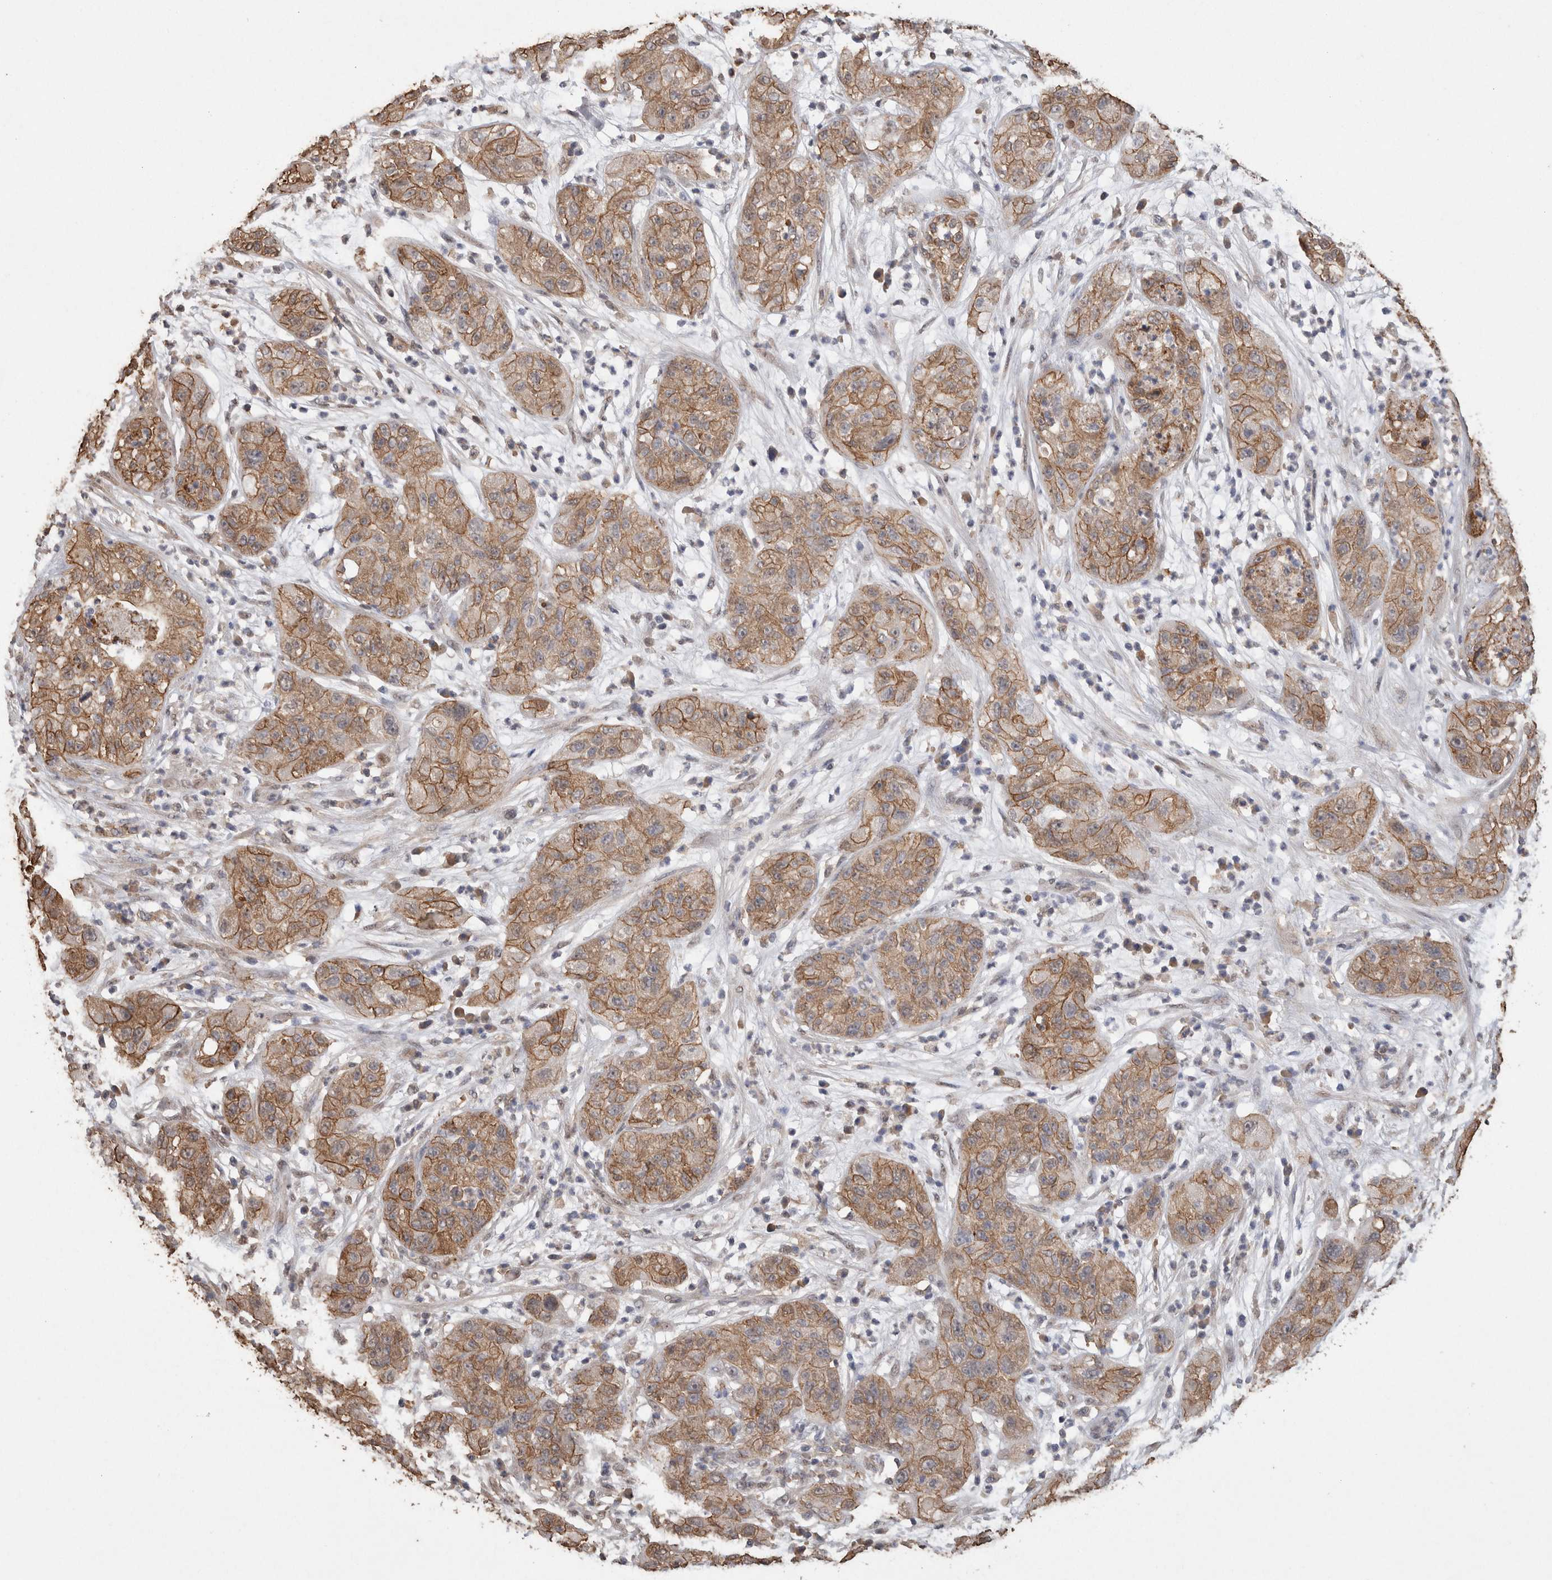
{"staining": {"intensity": "moderate", "quantity": ">75%", "location": "cytoplasmic/membranous"}, "tissue": "pancreatic cancer", "cell_type": "Tumor cells", "image_type": "cancer", "snomed": [{"axis": "morphology", "description": "Adenocarcinoma, NOS"}, {"axis": "topography", "description": "Pancreas"}], "caption": "The micrograph exhibits staining of pancreatic adenocarcinoma, revealing moderate cytoplasmic/membranous protein expression (brown color) within tumor cells. (DAB = brown stain, brightfield microscopy at high magnification).", "gene": "S100A10", "patient": {"sex": "female", "age": 78}}